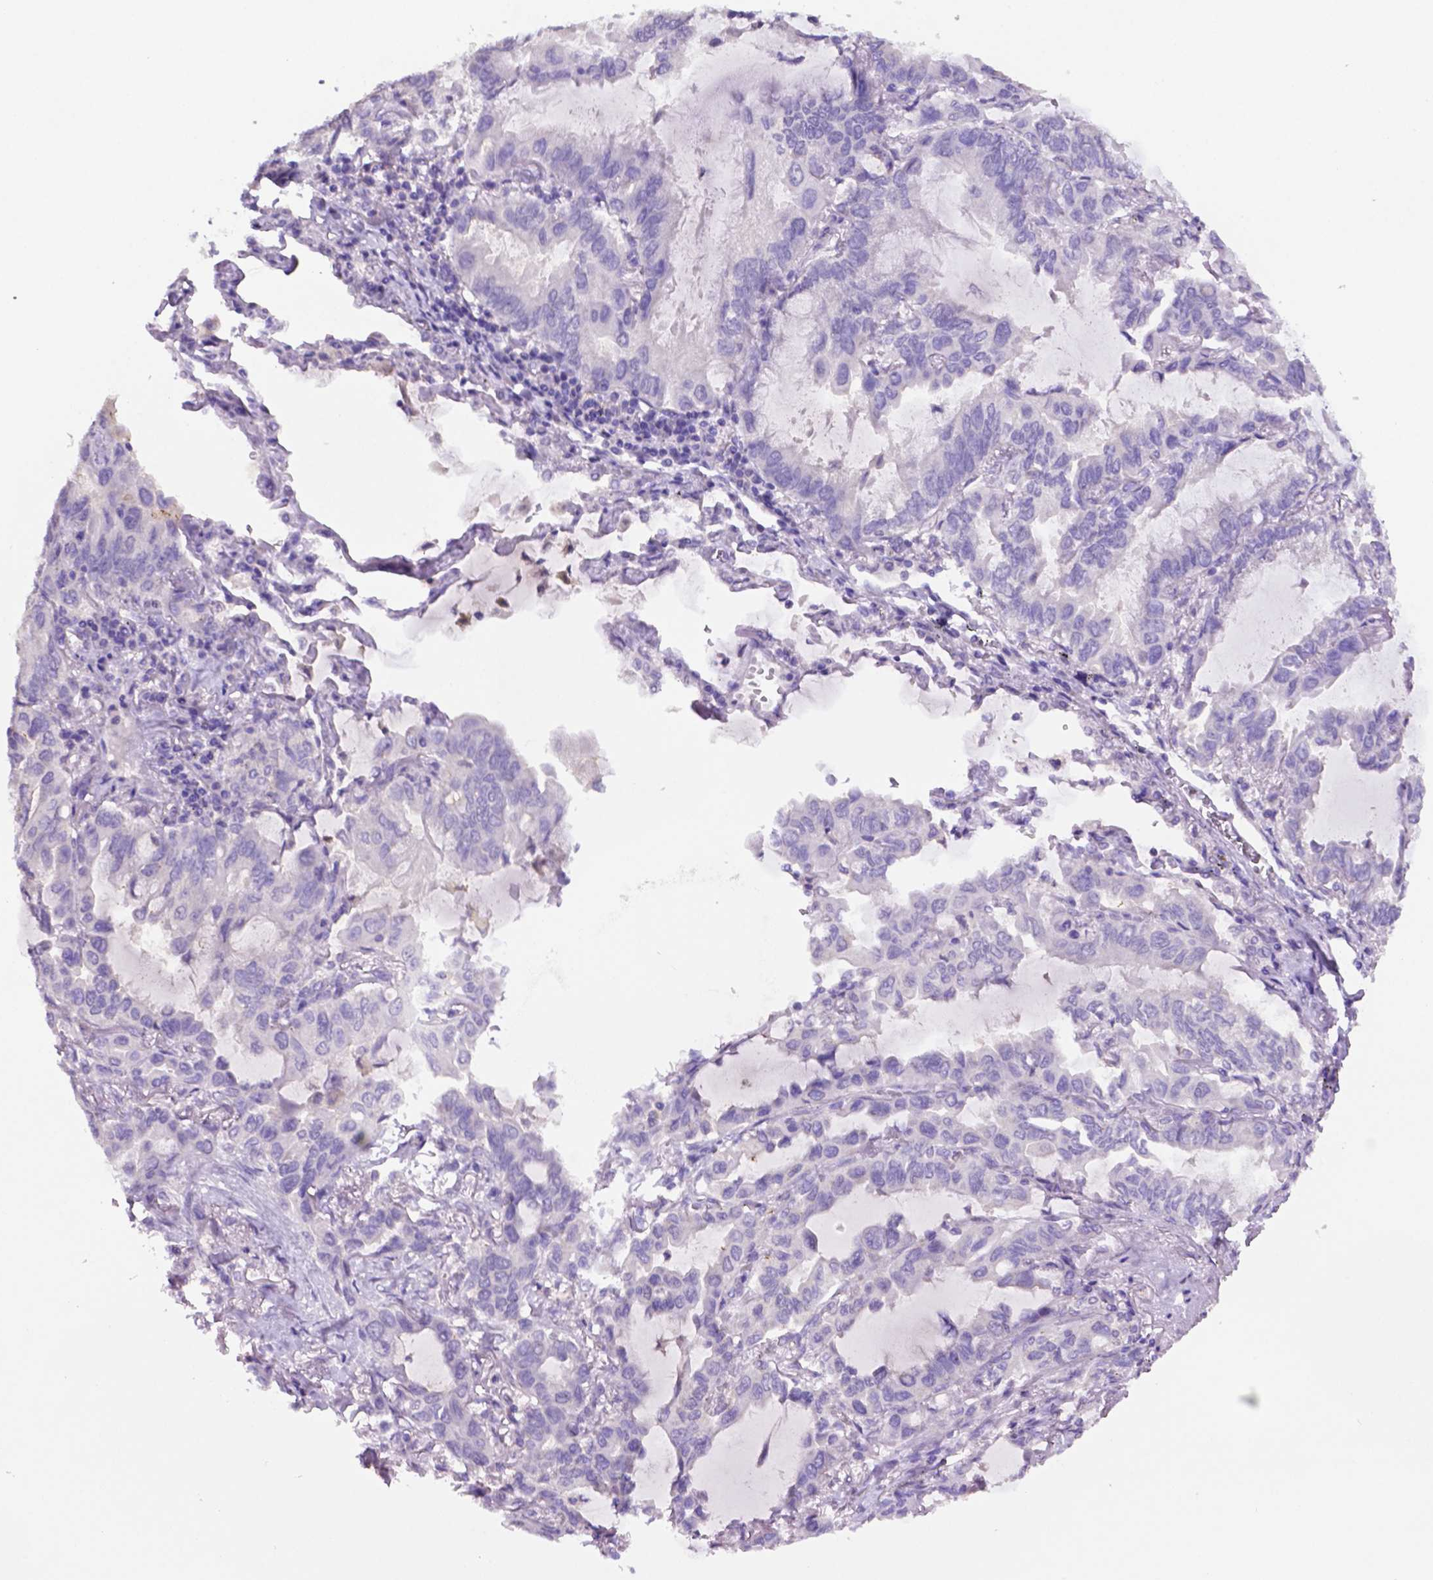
{"staining": {"intensity": "negative", "quantity": "none", "location": "none"}, "tissue": "lung cancer", "cell_type": "Tumor cells", "image_type": "cancer", "snomed": [{"axis": "morphology", "description": "Adenocarcinoma, NOS"}, {"axis": "topography", "description": "Lung"}], "caption": "Immunohistochemistry image of neoplastic tissue: lung cancer (adenocarcinoma) stained with DAB (3,3'-diaminobenzidine) shows no significant protein positivity in tumor cells. Nuclei are stained in blue.", "gene": "PRPS2", "patient": {"sex": "male", "age": 64}}